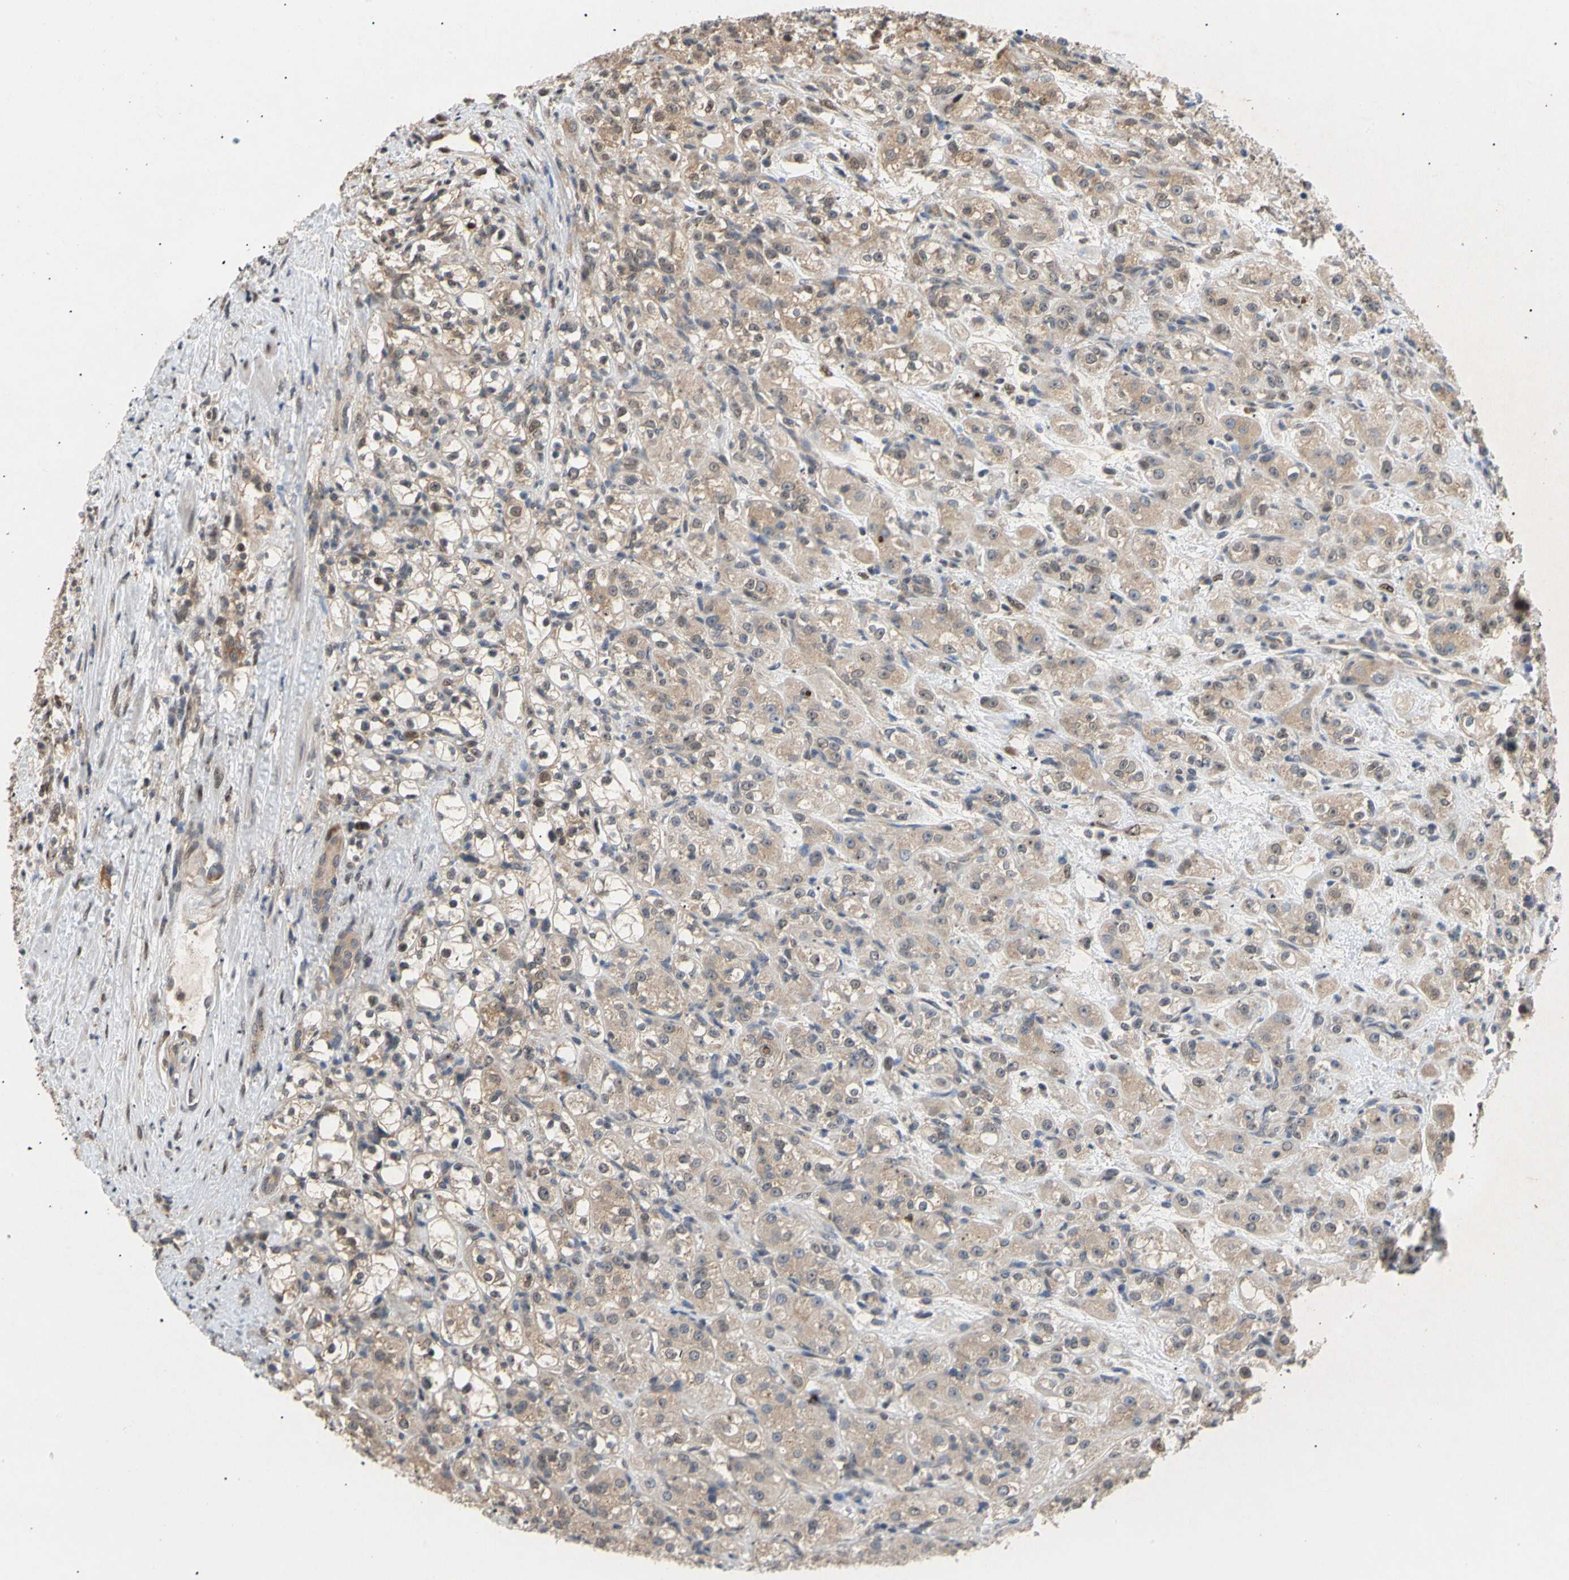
{"staining": {"intensity": "weak", "quantity": ">75%", "location": "cytoplasmic/membranous"}, "tissue": "renal cancer", "cell_type": "Tumor cells", "image_type": "cancer", "snomed": [{"axis": "morphology", "description": "Normal tissue, NOS"}, {"axis": "morphology", "description": "Adenocarcinoma, NOS"}, {"axis": "topography", "description": "Kidney"}], "caption": "Adenocarcinoma (renal) stained with a protein marker shows weak staining in tumor cells.", "gene": "EIF1AX", "patient": {"sex": "male", "age": 61}}